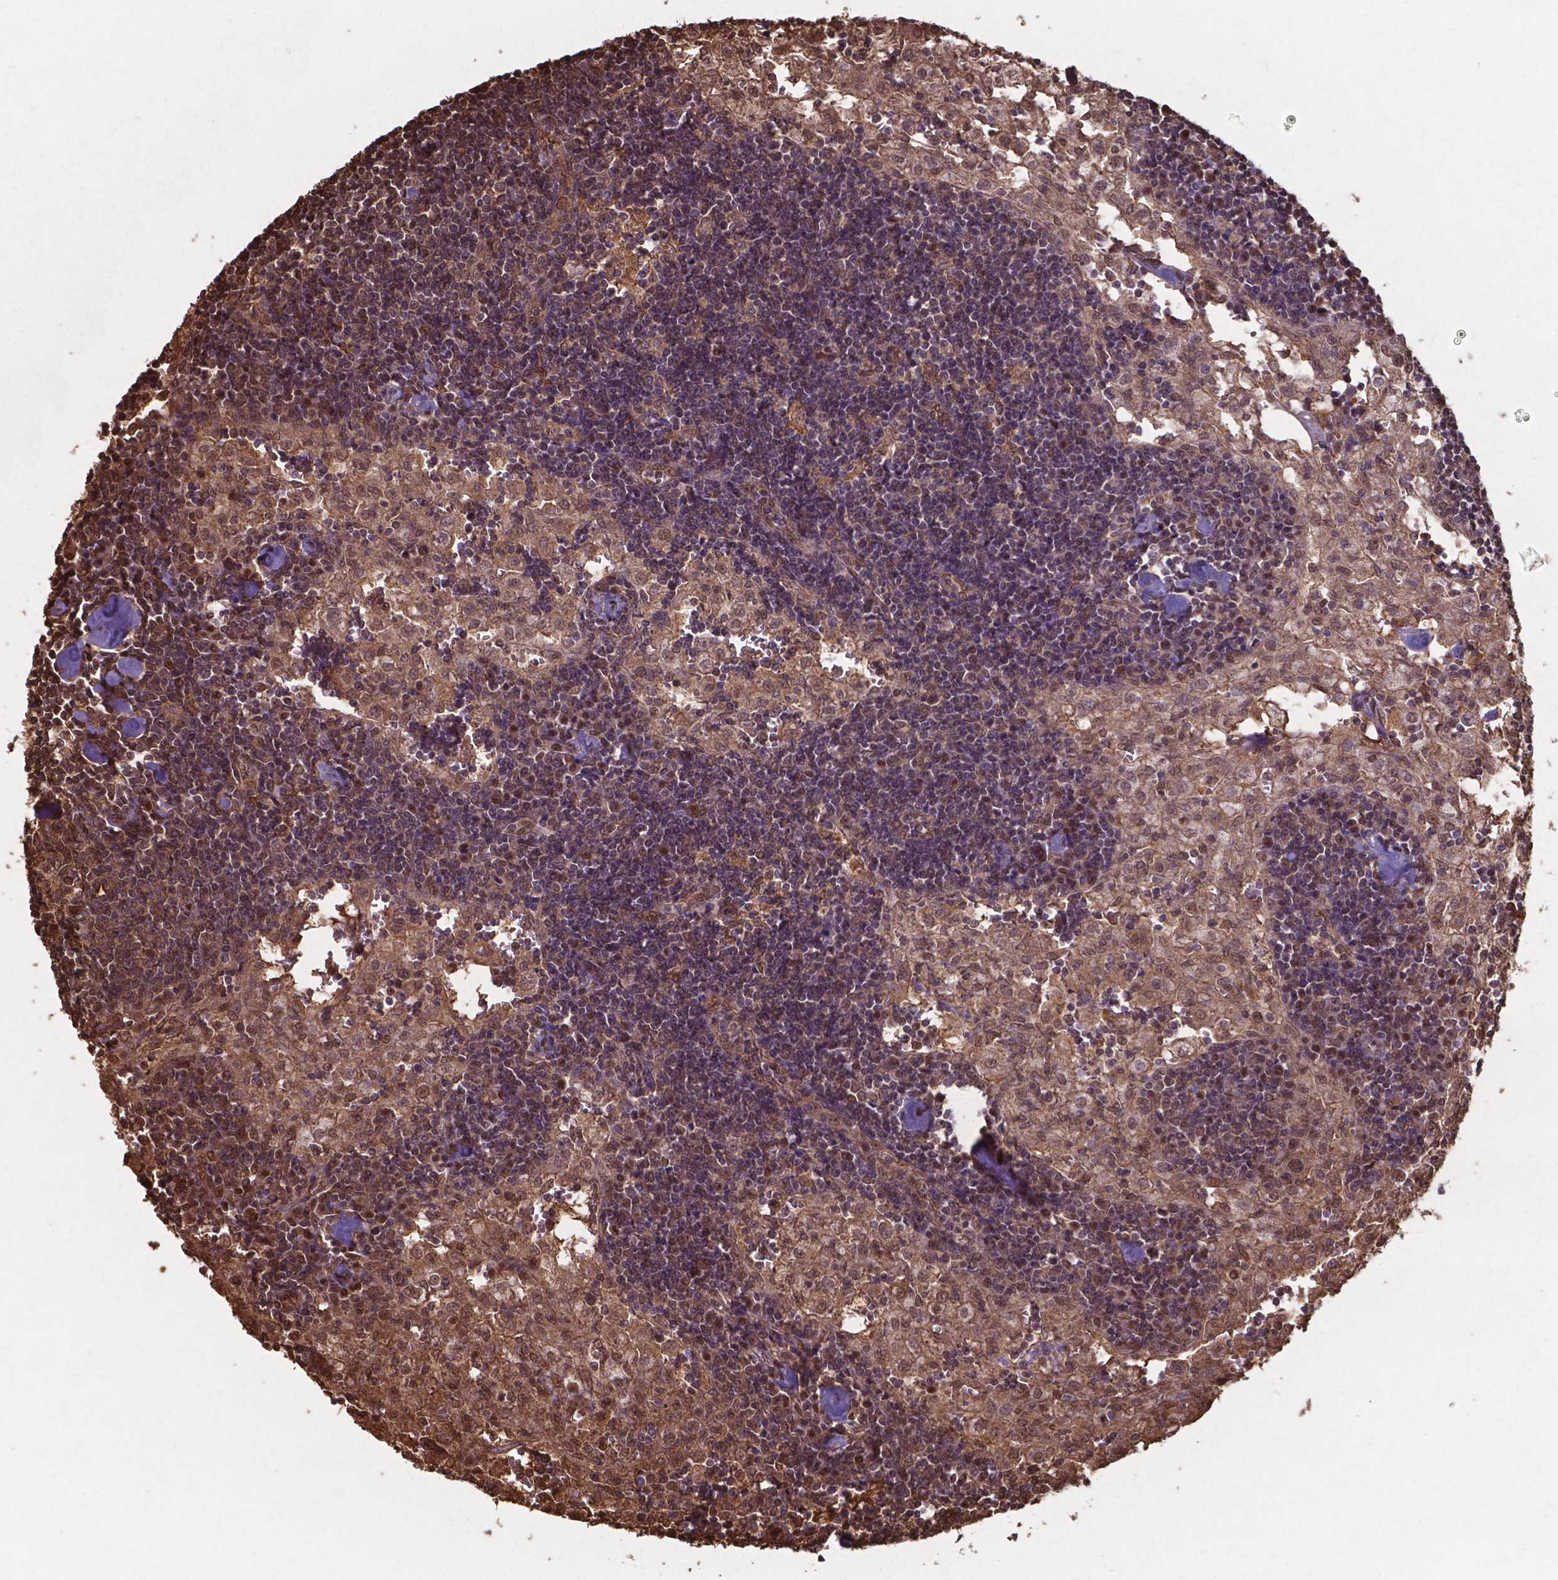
{"staining": {"intensity": "moderate", "quantity": ">75%", "location": "cytoplasmic/membranous,nuclear"}, "tissue": "lymph node", "cell_type": "Germinal center cells", "image_type": "normal", "snomed": [{"axis": "morphology", "description": "Normal tissue, NOS"}, {"axis": "topography", "description": "Lymph node"}], "caption": "The micrograph exhibits immunohistochemical staining of benign lymph node. There is moderate cytoplasmic/membranous,nuclear positivity is appreciated in approximately >75% of germinal center cells.", "gene": "CHP2", "patient": {"sex": "male", "age": 55}}